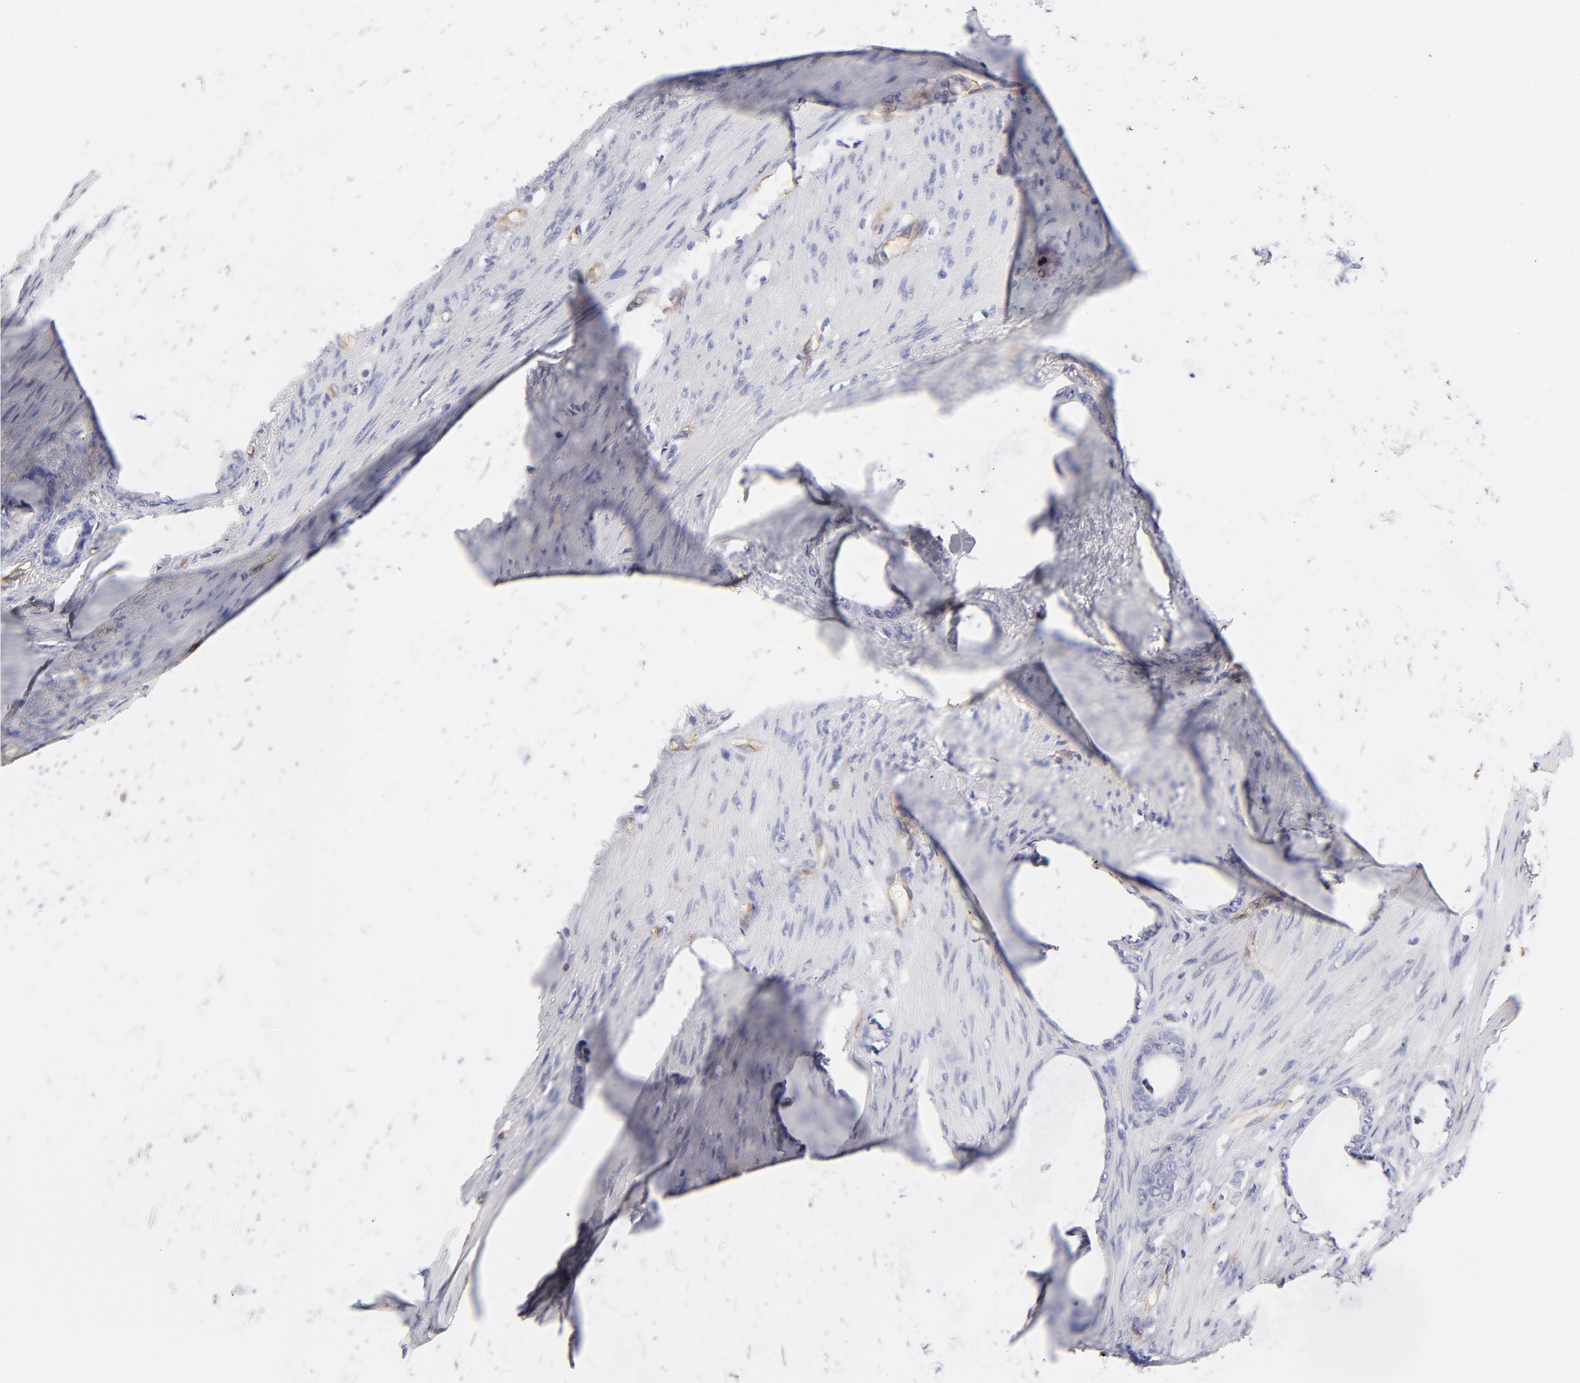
{"staining": {"intensity": "negative", "quantity": "none", "location": "none"}, "tissue": "stomach cancer", "cell_type": "Tumor cells", "image_type": "cancer", "snomed": [{"axis": "morphology", "description": "Adenocarcinoma, NOS"}, {"axis": "topography", "description": "Stomach"}], "caption": "Tumor cells show no significant protein staining in adenocarcinoma (stomach). (DAB IHC with hematoxylin counter stain).", "gene": "PLVAP", "patient": {"sex": "female", "age": 75}}